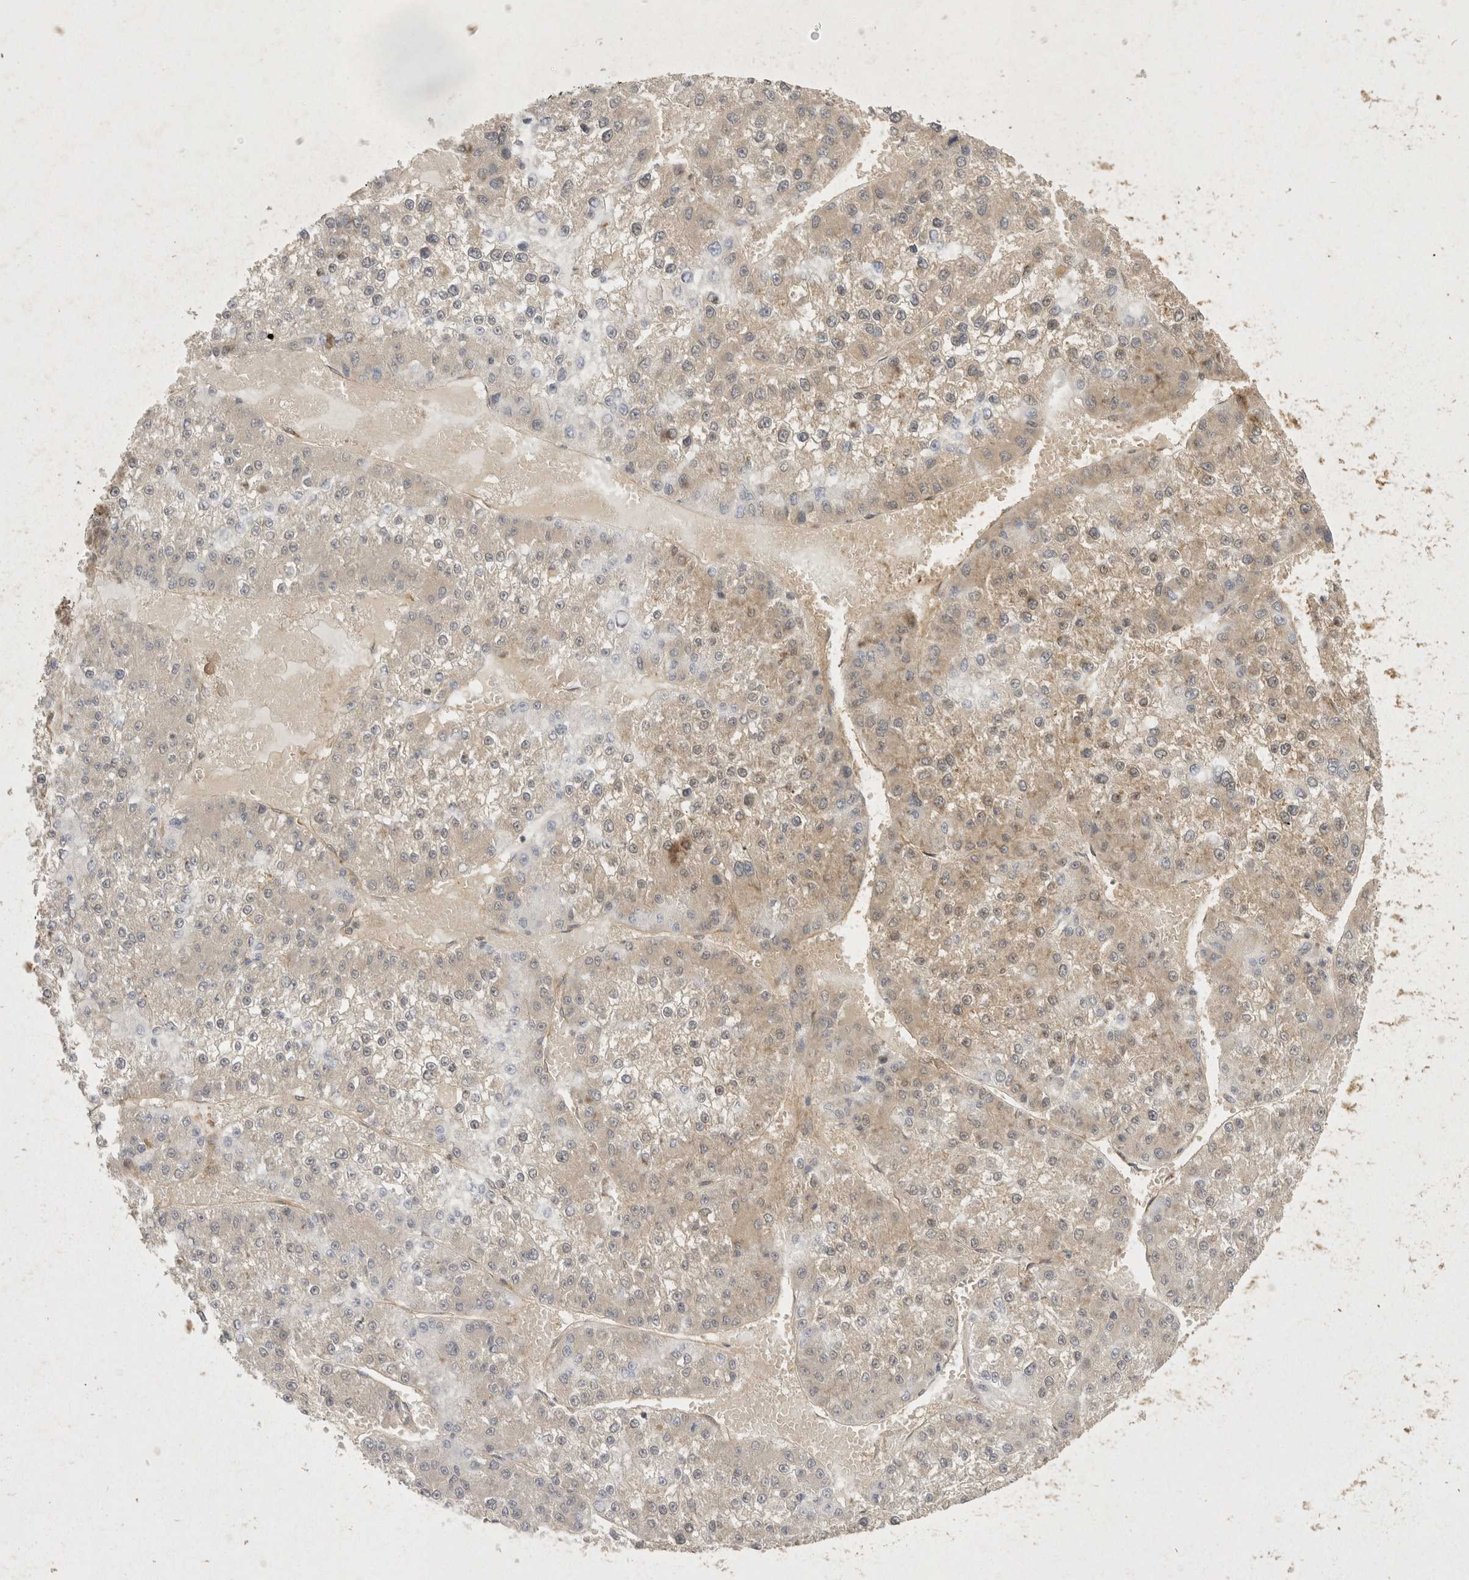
{"staining": {"intensity": "weak", "quantity": "<25%", "location": "cytoplasmic/membranous"}, "tissue": "liver cancer", "cell_type": "Tumor cells", "image_type": "cancer", "snomed": [{"axis": "morphology", "description": "Carcinoma, Hepatocellular, NOS"}, {"axis": "topography", "description": "Liver"}], "caption": "Immunohistochemistry (IHC) photomicrograph of human liver cancer (hepatocellular carcinoma) stained for a protein (brown), which exhibits no expression in tumor cells.", "gene": "EIF4G3", "patient": {"sex": "female", "age": 73}}